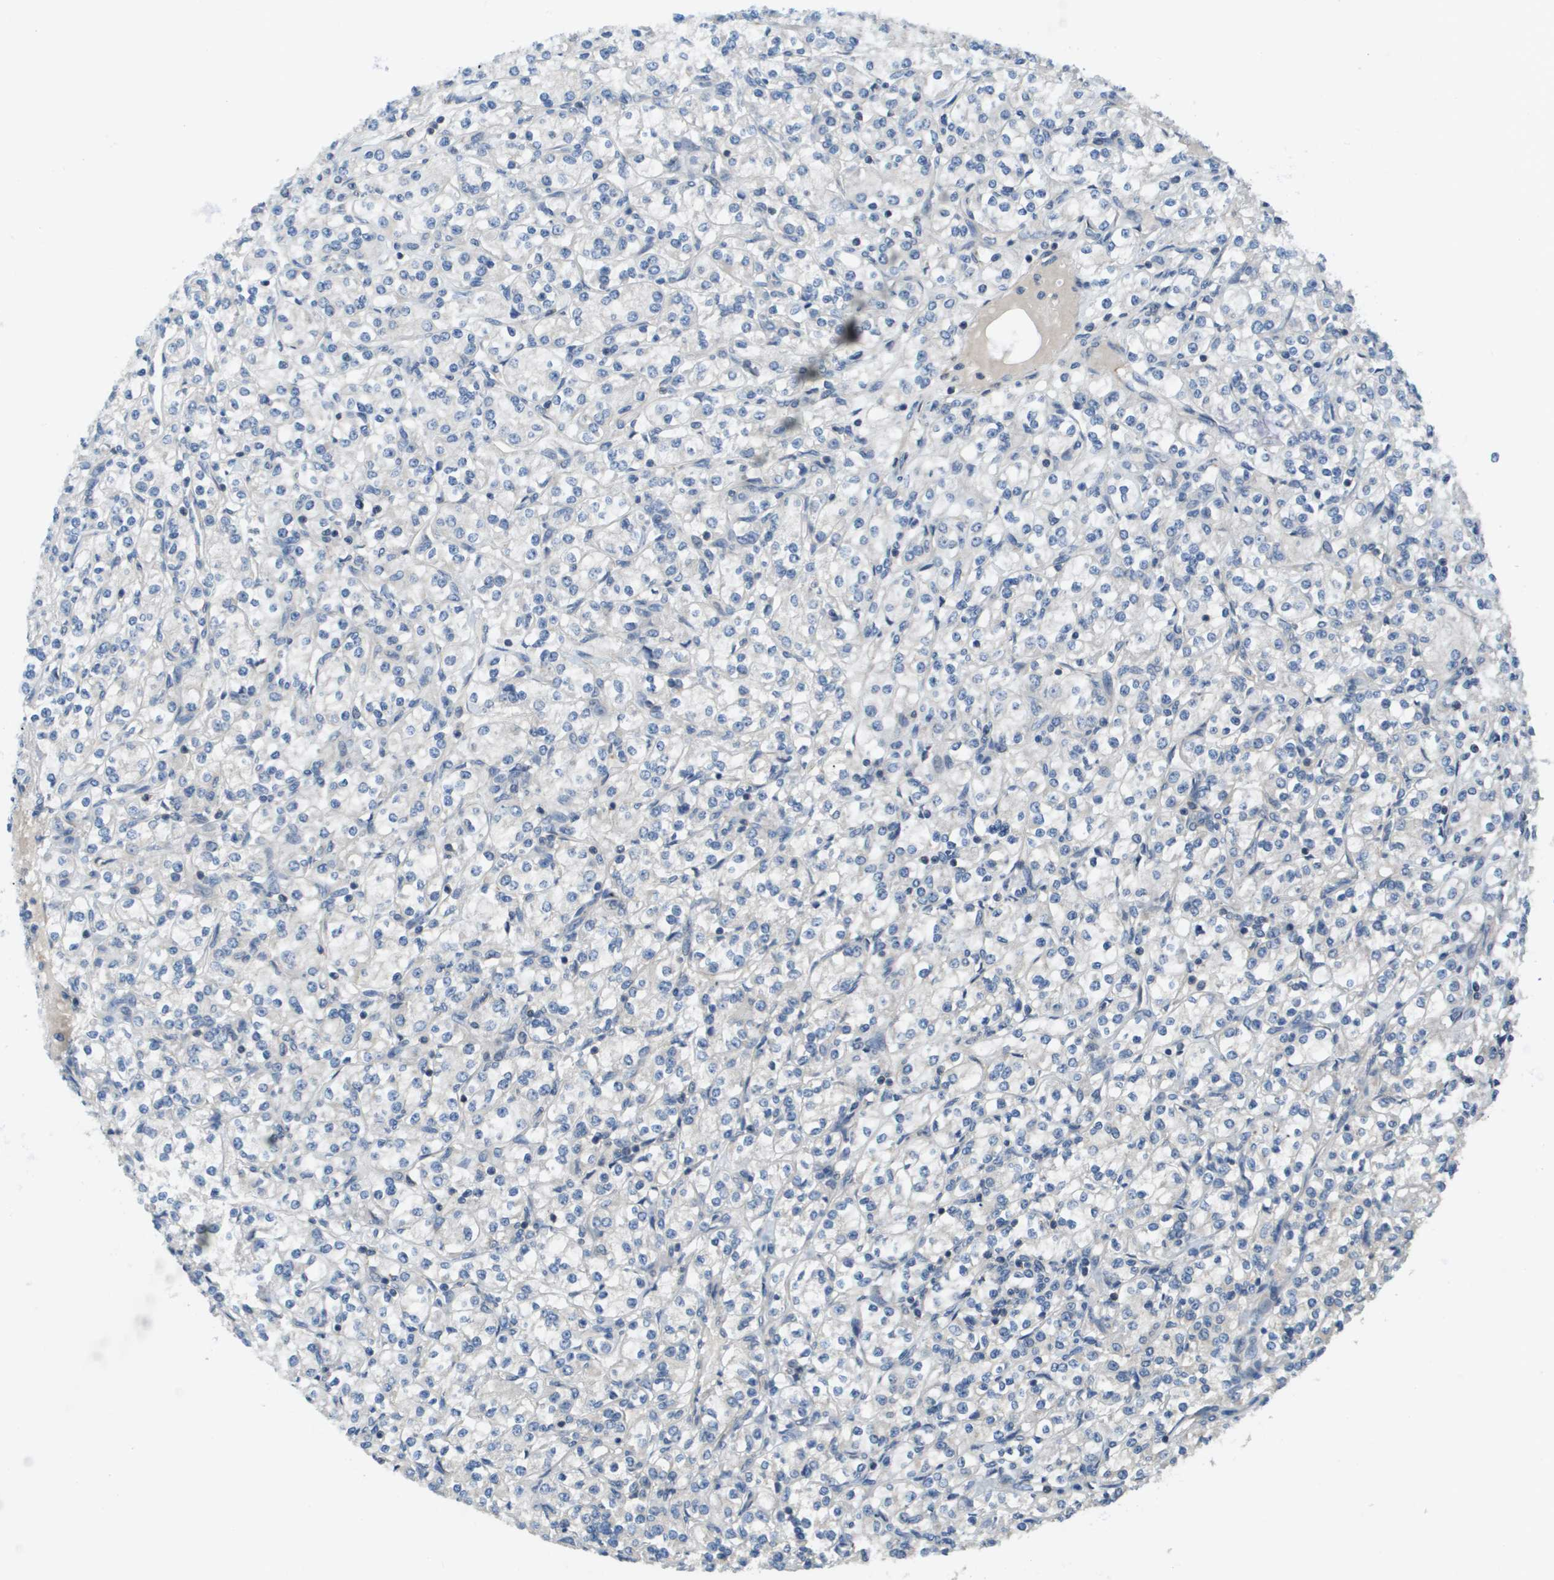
{"staining": {"intensity": "negative", "quantity": "none", "location": "none"}, "tissue": "renal cancer", "cell_type": "Tumor cells", "image_type": "cancer", "snomed": [{"axis": "morphology", "description": "Adenocarcinoma, NOS"}, {"axis": "topography", "description": "Kidney"}], "caption": "This histopathology image is of renal adenocarcinoma stained with immunohistochemistry to label a protein in brown with the nuclei are counter-stained blue. There is no positivity in tumor cells.", "gene": "KRT23", "patient": {"sex": "male", "age": 77}}